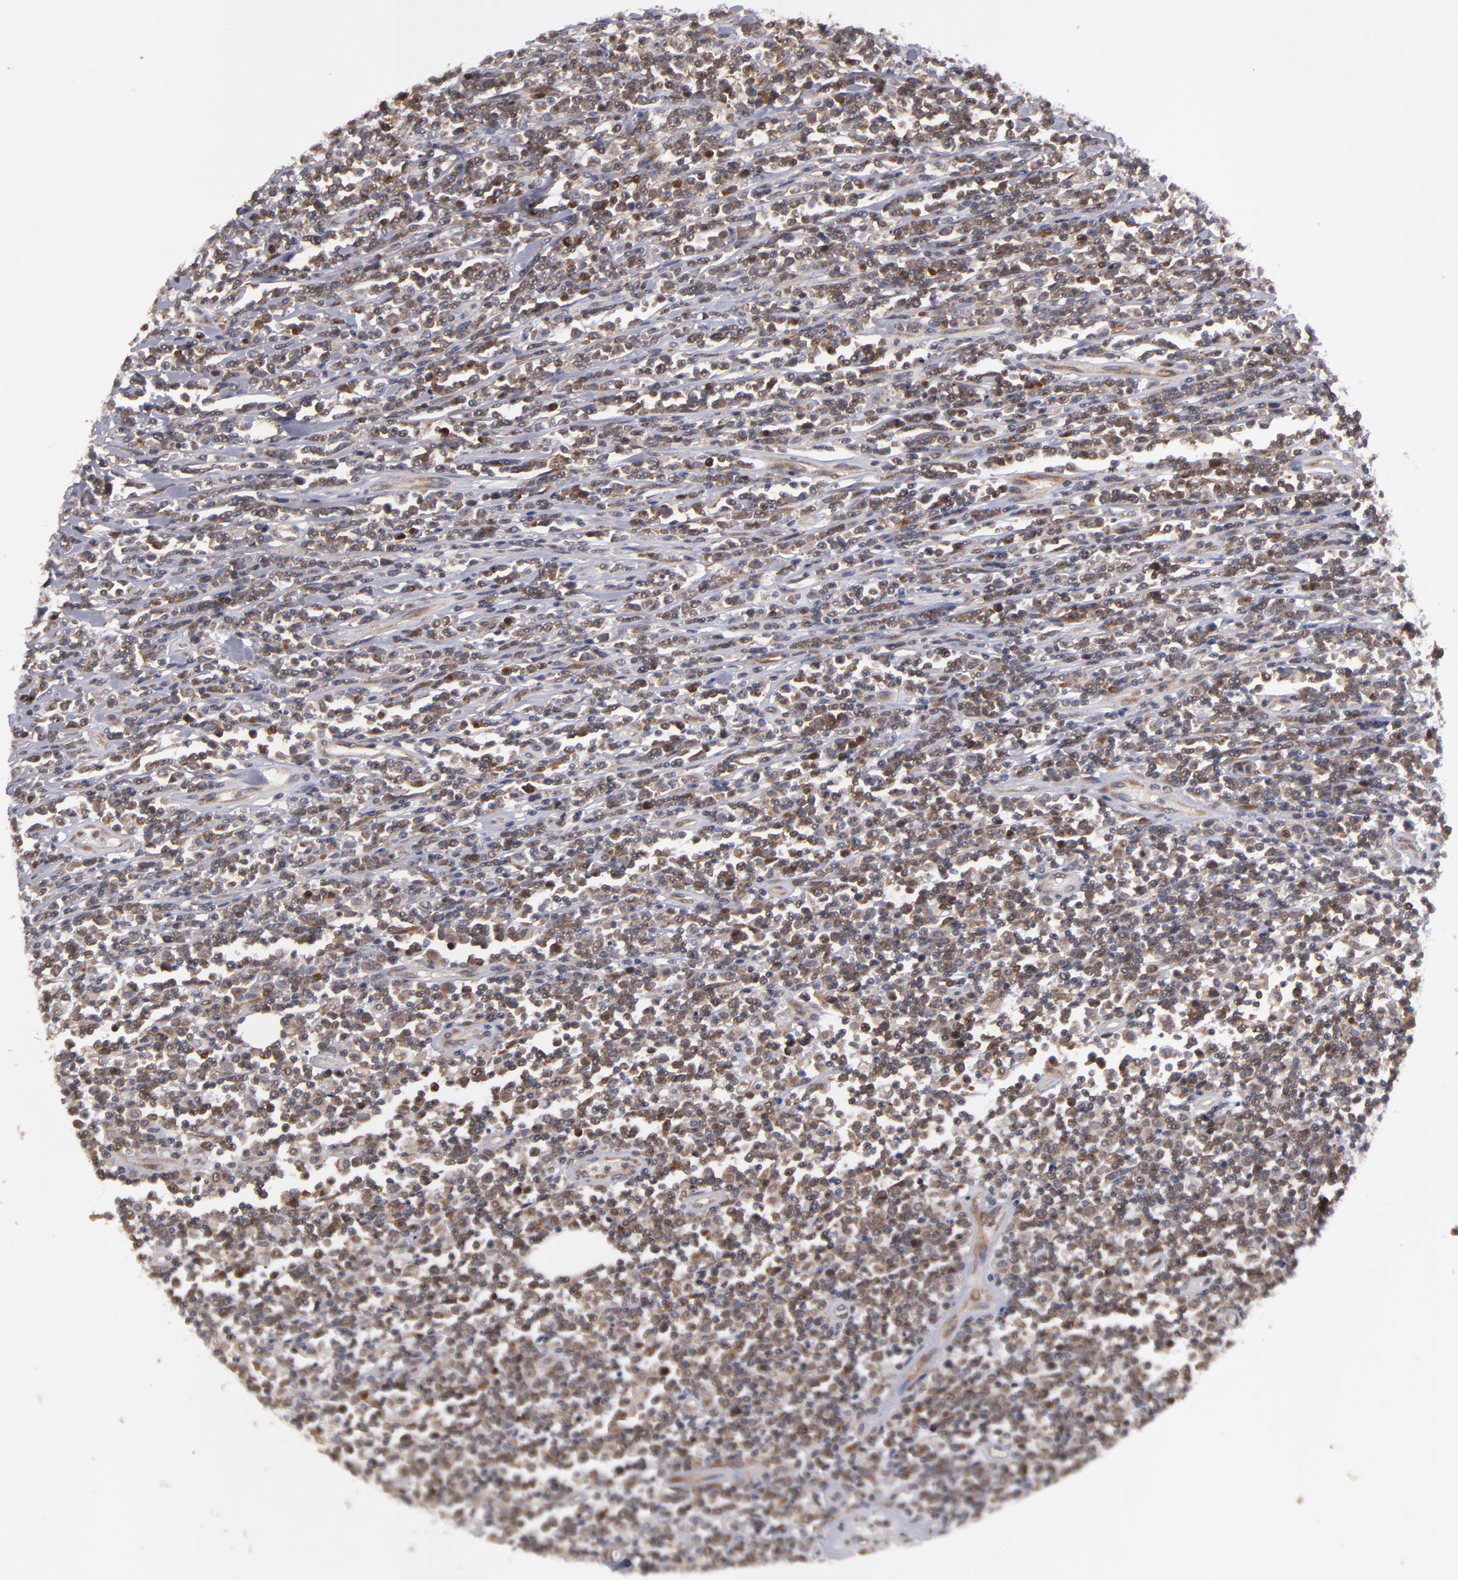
{"staining": {"intensity": "moderate", "quantity": ">75%", "location": "cytoplasmic/membranous"}, "tissue": "lymphoma", "cell_type": "Tumor cells", "image_type": "cancer", "snomed": [{"axis": "morphology", "description": "Malignant lymphoma, non-Hodgkin's type, High grade"}, {"axis": "topography", "description": "Colon"}], "caption": "This photomicrograph shows IHC staining of malignant lymphoma, non-Hodgkin's type (high-grade), with medium moderate cytoplasmic/membranous staining in about >75% of tumor cells.", "gene": "SND1", "patient": {"sex": "male", "age": 82}}